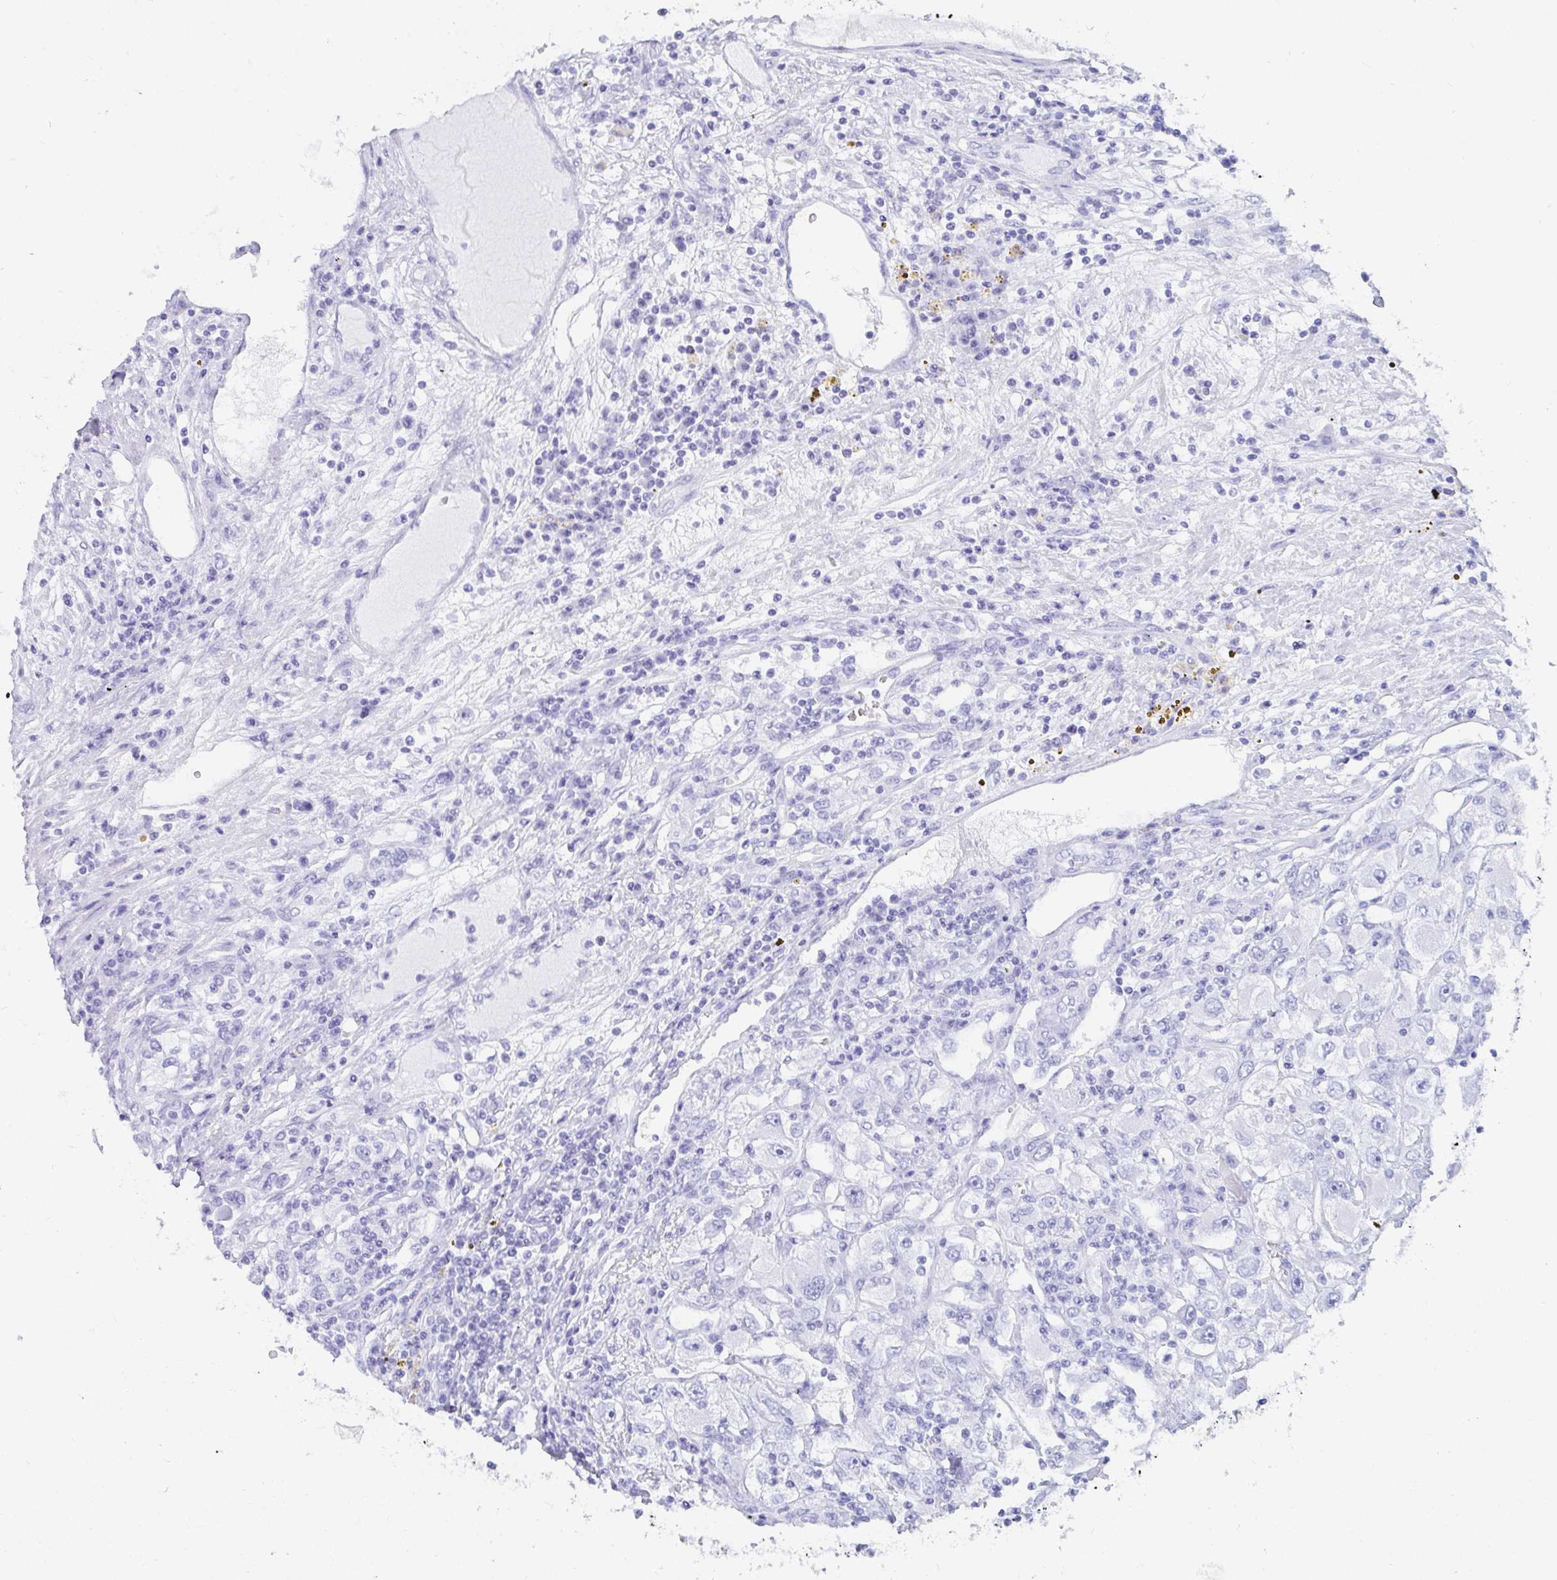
{"staining": {"intensity": "negative", "quantity": "none", "location": "none"}, "tissue": "renal cancer", "cell_type": "Tumor cells", "image_type": "cancer", "snomed": [{"axis": "morphology", "description": "Adenocarcinoma, NOS"}, {"axis": "topography", "description": "Kidney"}], "caption": "IHC photomicrograph of neoplastic tissue: human renal cancer (adenocarcinoma) stained with DAB (3,3'-diaminobenzidine) reveals no significant protein staining in tumor cells.", "gene": "PC", "patient": {"sex": "female", "age": 52}}